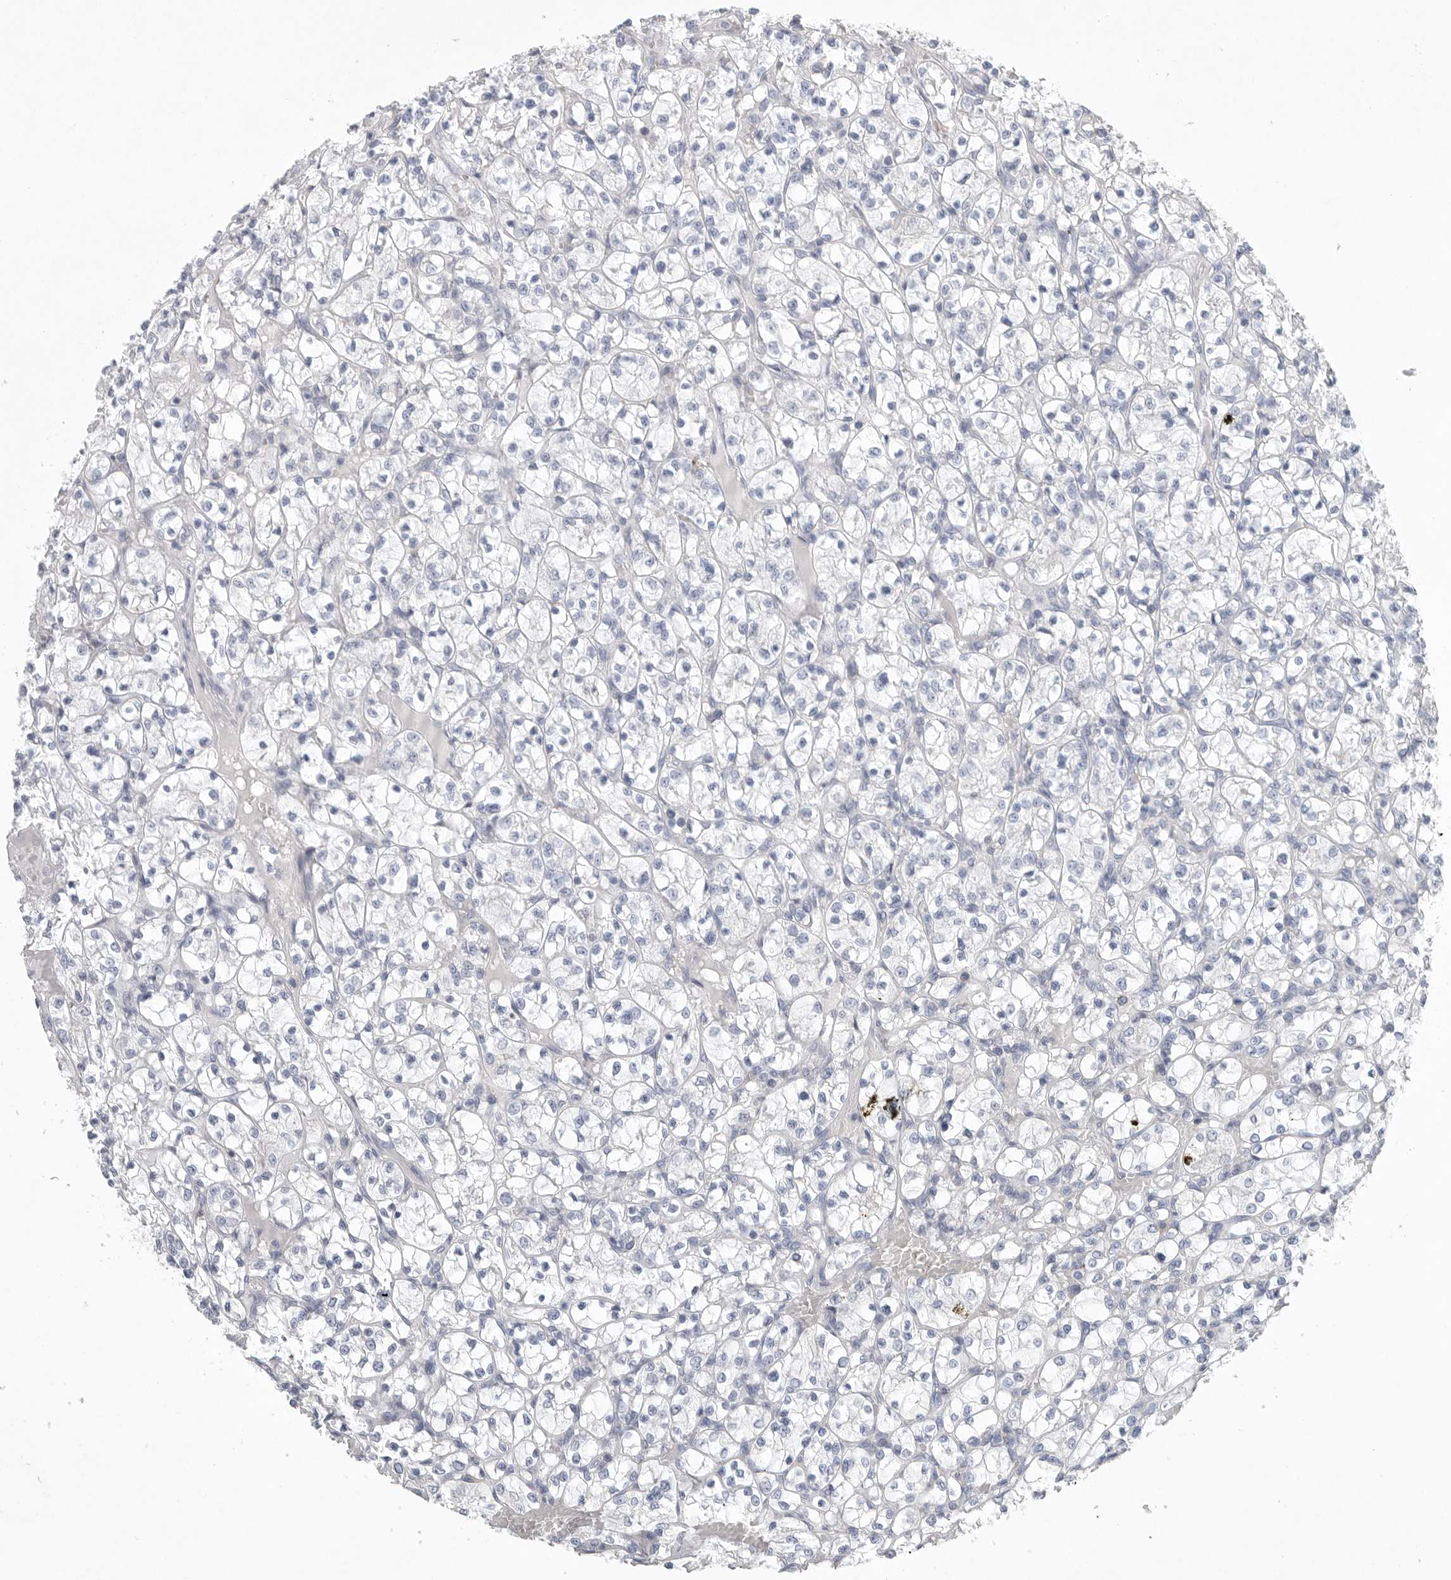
{"staining": {"intensity": "negative", "quantity": "none", "location": "none"}, "tissue": "renal cancer", "cell_type": "Tumor cells", "image_type": "cancer", "snomed": [{"axis": "morphology", "description": "Adenocarcinoma, NOS"}, {"axis": "topography", "description": "Kidney"}], "caption": "Immunohistochemical staining of renal cancer displays no significant expression in tumor cells.", "gene": "CAMK2B", "patient": {"sex": "female", "age": 69}}